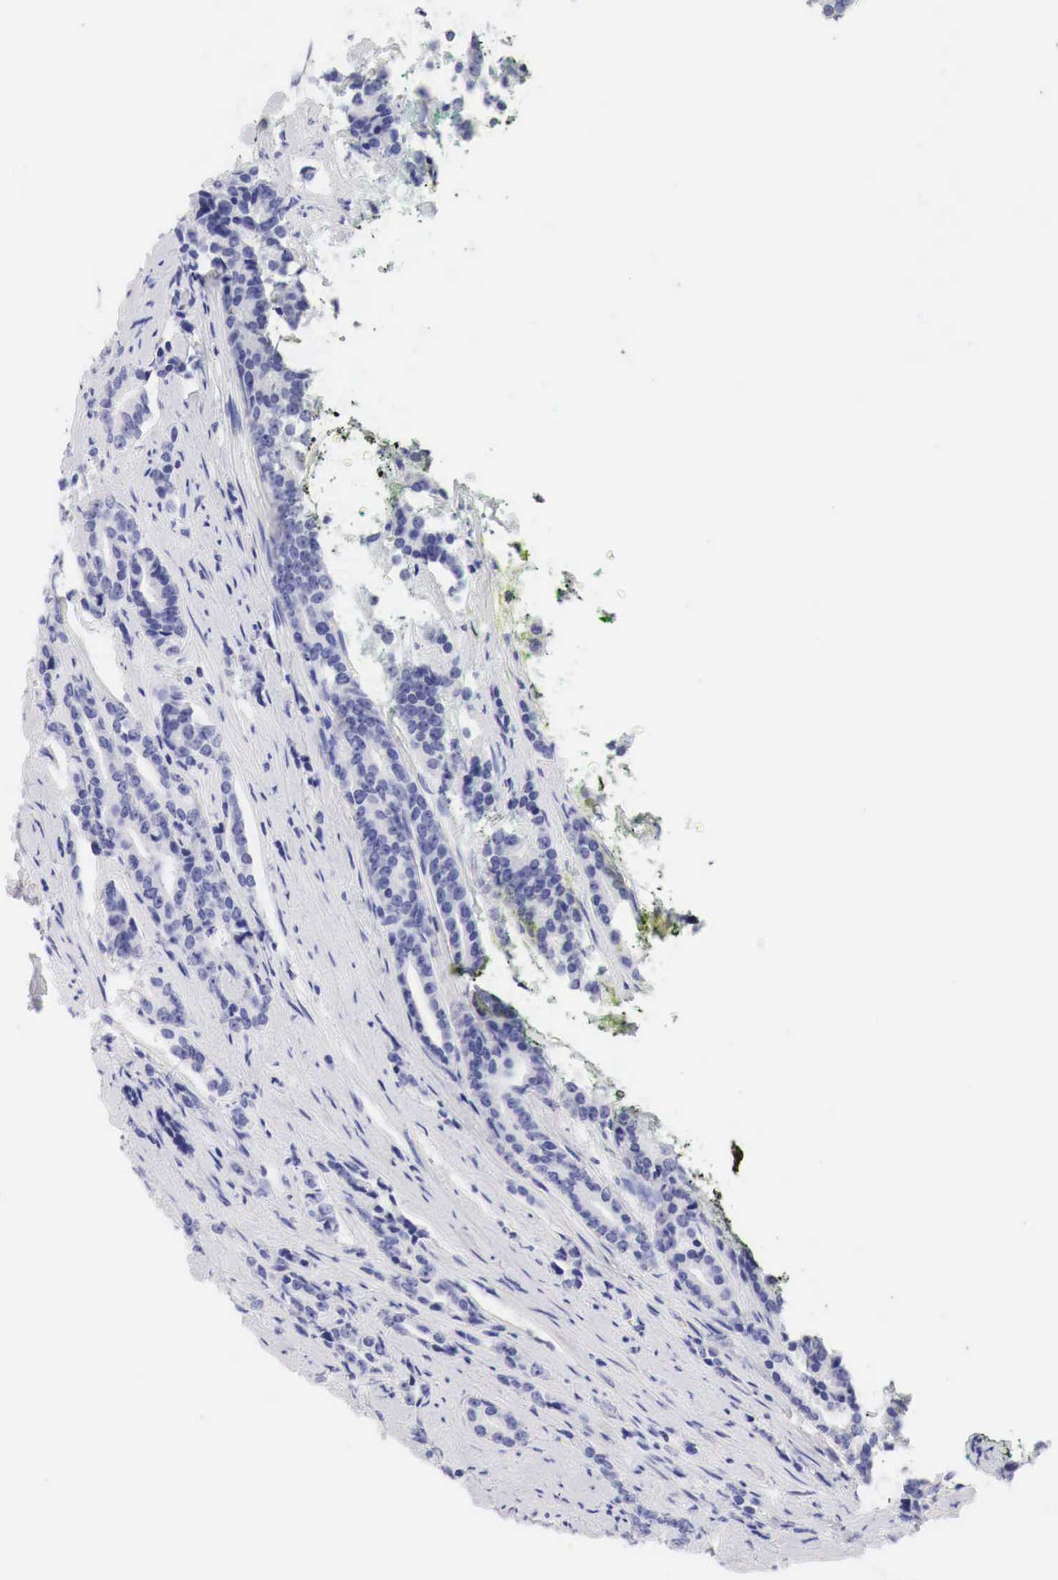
{"staining": {"intensity": "negative", "quantity": "none", "location": "none"}, "tissue": "prostate cancer", "cell_type": "Tumor cells", "image_type": "cancer", "snomed": [{"axis": "morphology", "description": "Adenocarcinoma, Medium grade"}, {"axis": "topography", "description": "Prostate"}], "caption": "IHC of prostate cancer displays no positivity in tumor cells. The staining was performed using DAB (3,3'-diaminobenzidine) to visualize the protein expression in brown, while the nuclei were stained in blue with hematoxylin (Magnification: 20x).", "gene": "TYR", "patient": {"sex": "male", "age": 65}}